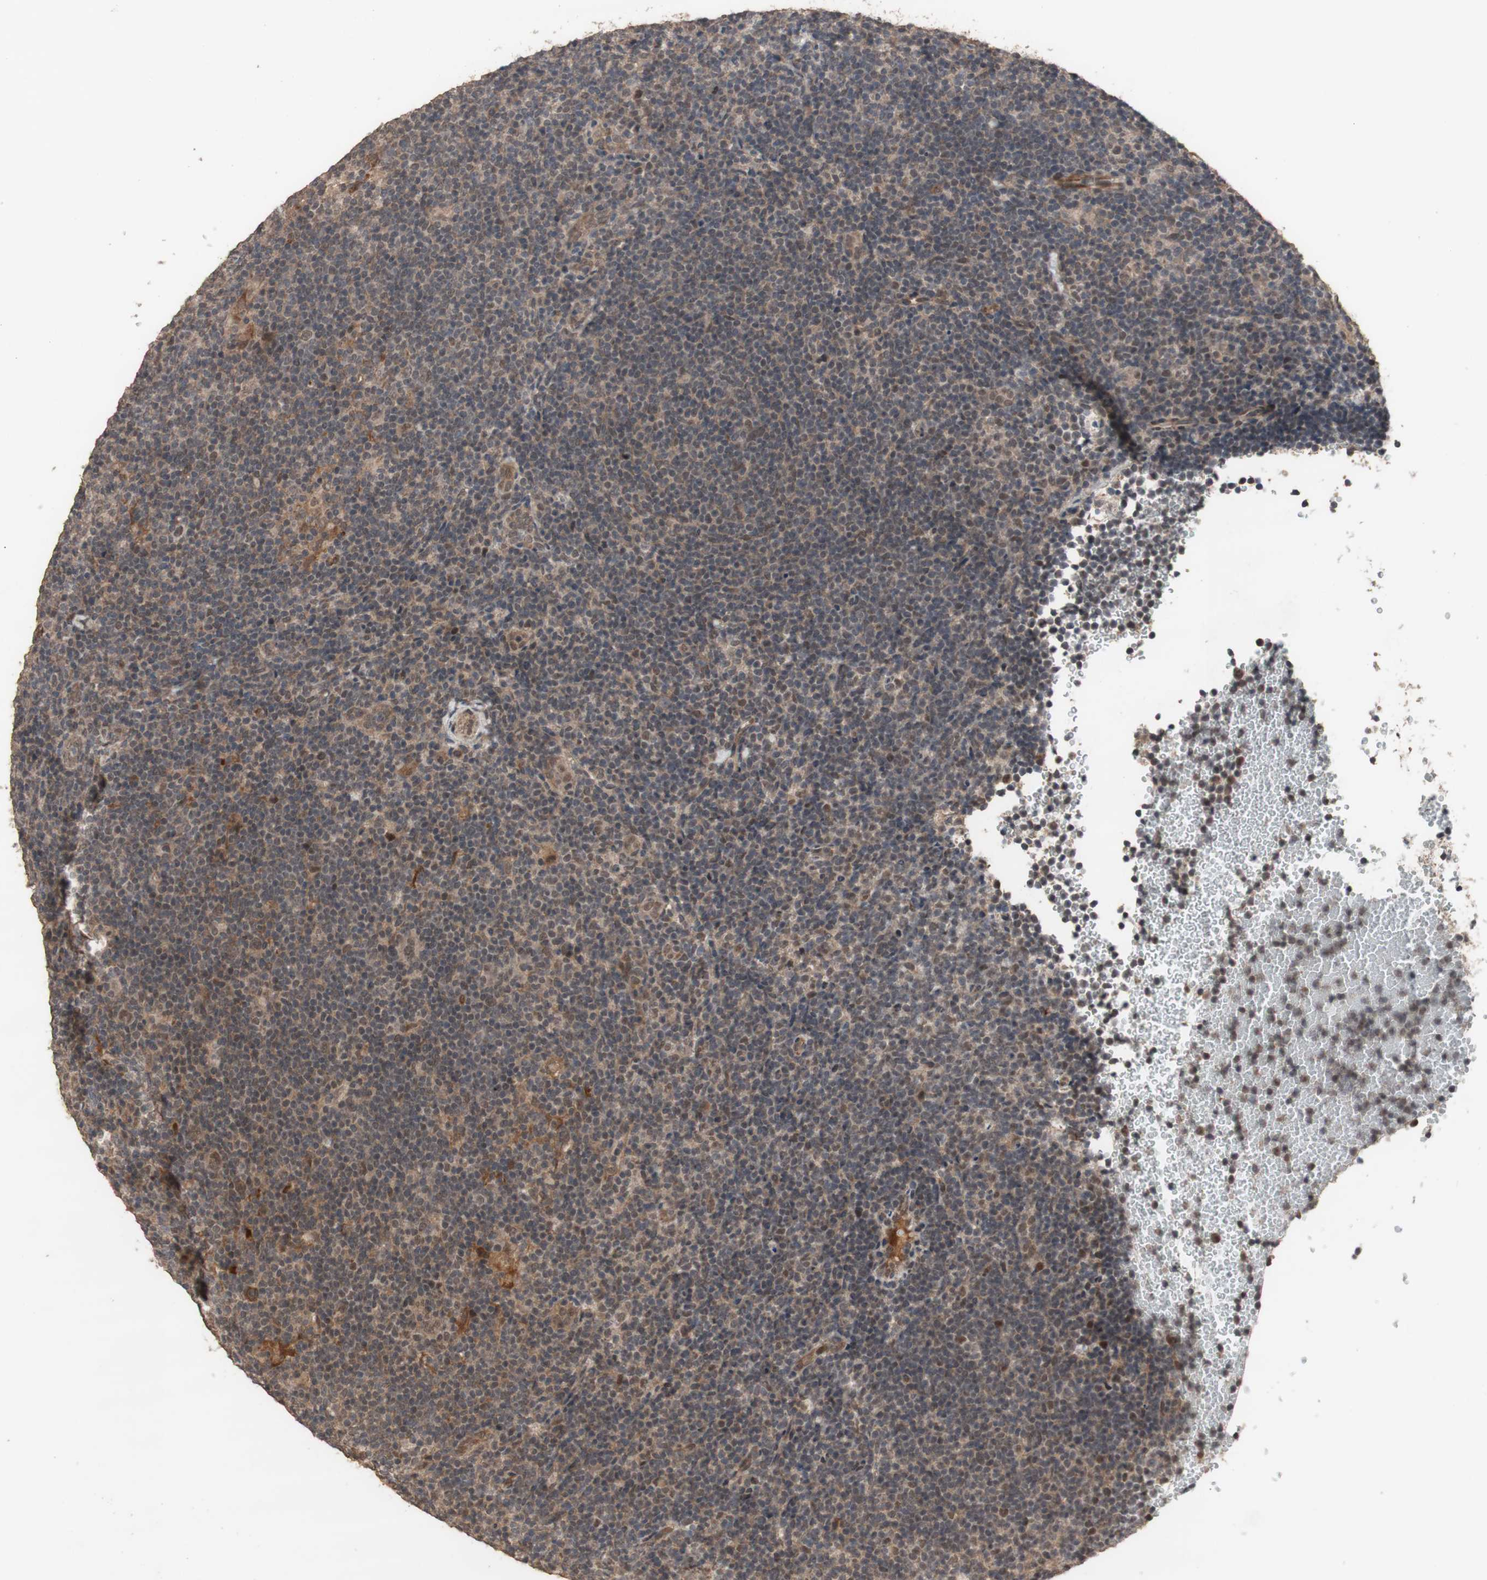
{"staining": {"intensity": "weak", "quantity": "25%-75%", "location": "cytoplasmic/membranous,nuclear"}, "tissue": "lymphoma", "cell_type": "Tumor cells", "image_type": "cancer", "snomed": [{"axis": "morphology", "description": "Hodgkin's disease, NOS"}, {"axis": "topography", "description": "Lymph node"}], "caption": "Immunohistochemistry staining of Hodgkin's disease, which shows low levels of weak cytoplasmic/membranous and nuclear expression in about 25%-75% of tumor cells indicating weak cytoplasmic/membranous and nuclear protein positivity. The staining was performed using DAB (3,3'-diaminobenzidine) (brown) for protein detection and nuclei were counterstained in hematoxylin (blue).", "gene": "KANSL1", "patient": {"sex": "female", "age": 57}}